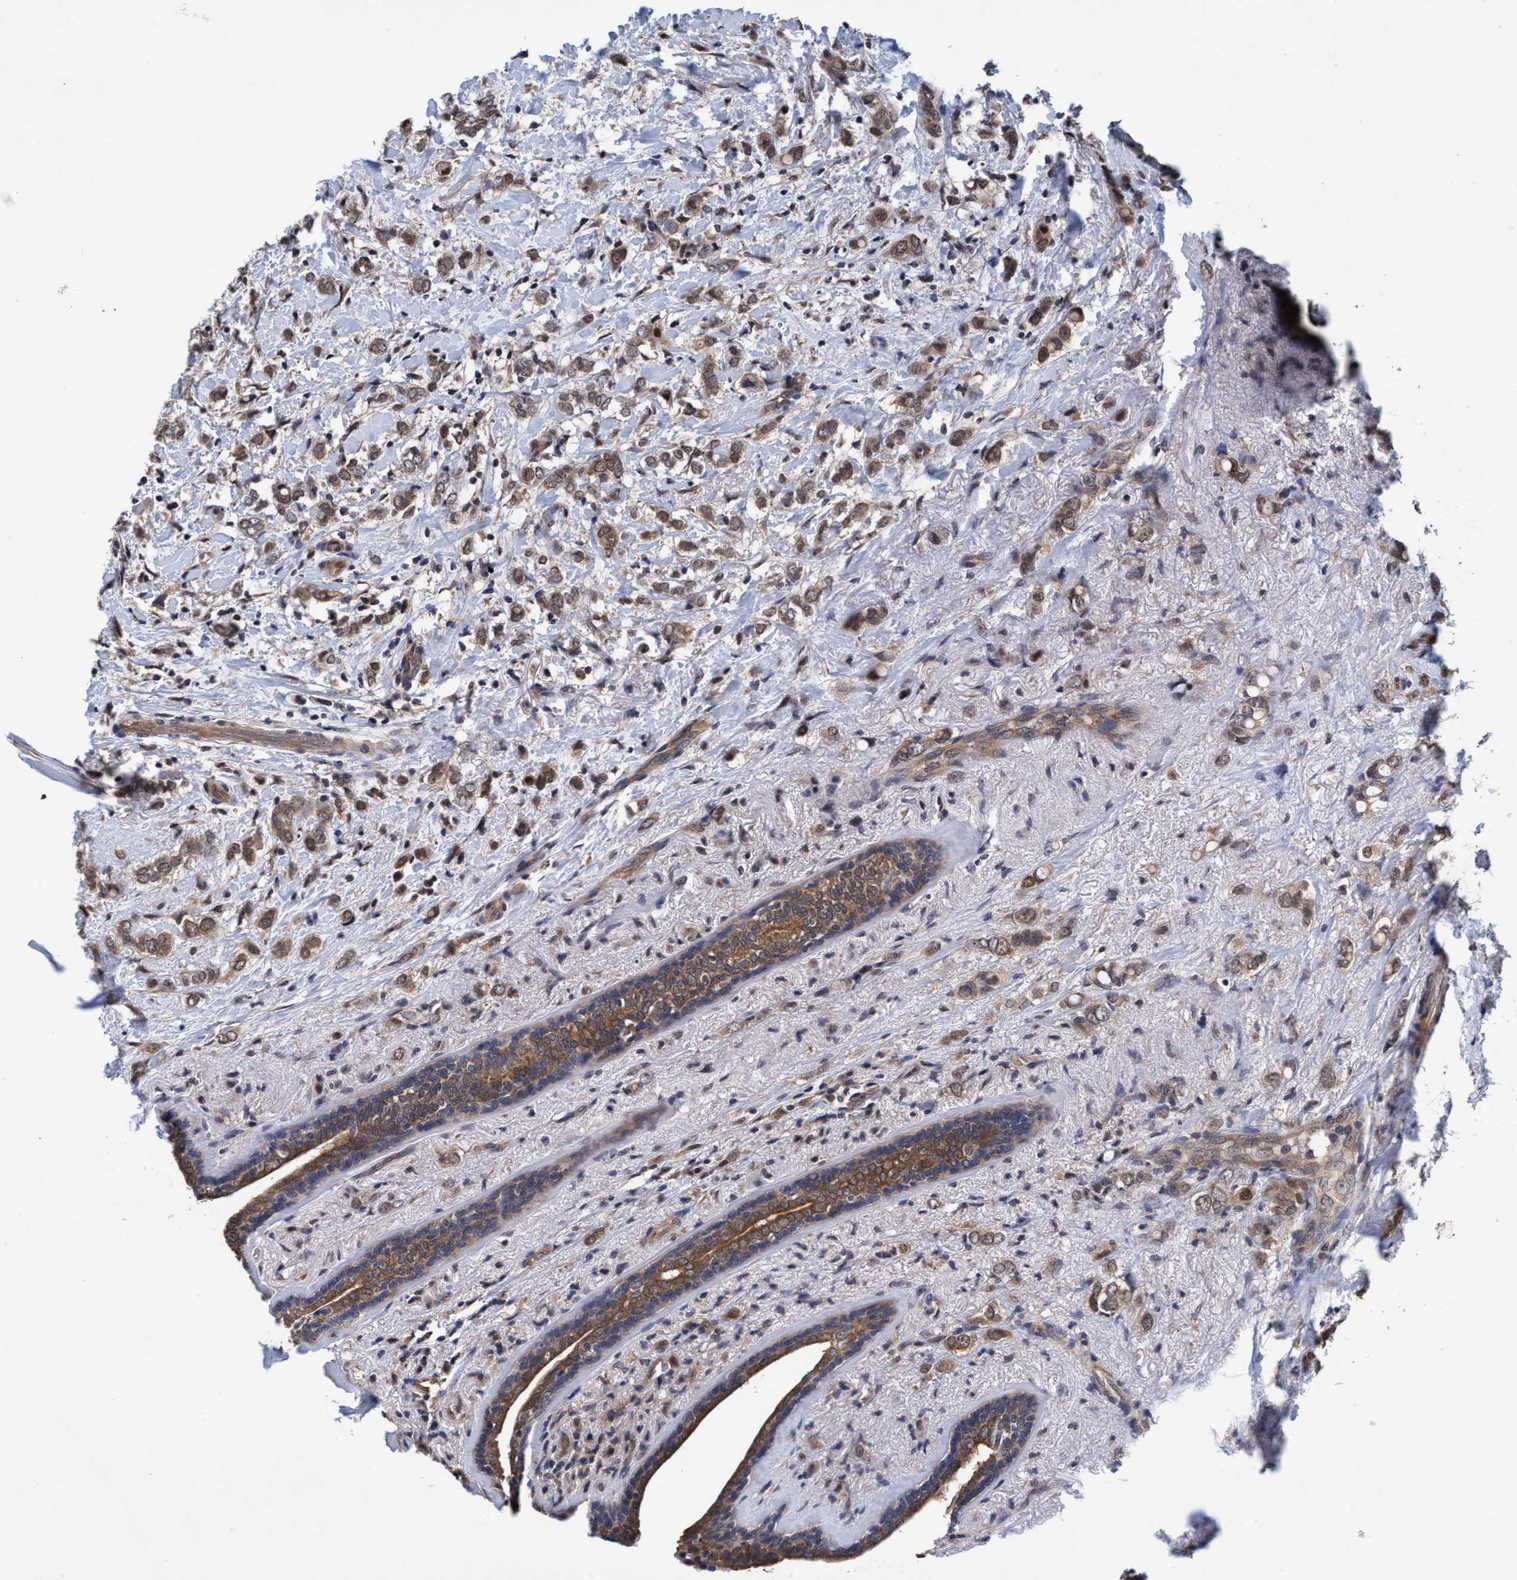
{"staining": {"intensity": "moderate", "quantity": ">75%", "location": "cytoplasmic/membranous,nuclear"}, "tissue": "breast cancer", "cell_type": "Tumor cells", "image_type": "cancer", "snomed": [{"axis": "morphology", "description": "Normal tissue, NOS"}, {"axis": "morphology", "description": "Lobular carcinoma"}, {"axis": "topography", "description": "Breast"}], "caption": "A histopathology image of human breast lobular carcinoma stained for a protein exhibits moderate cytoplasmic/membranous and nuclear brown staining in tumor cells.", "gene": "PSMD12", "patient": {"sex": "female", "age": 47}}